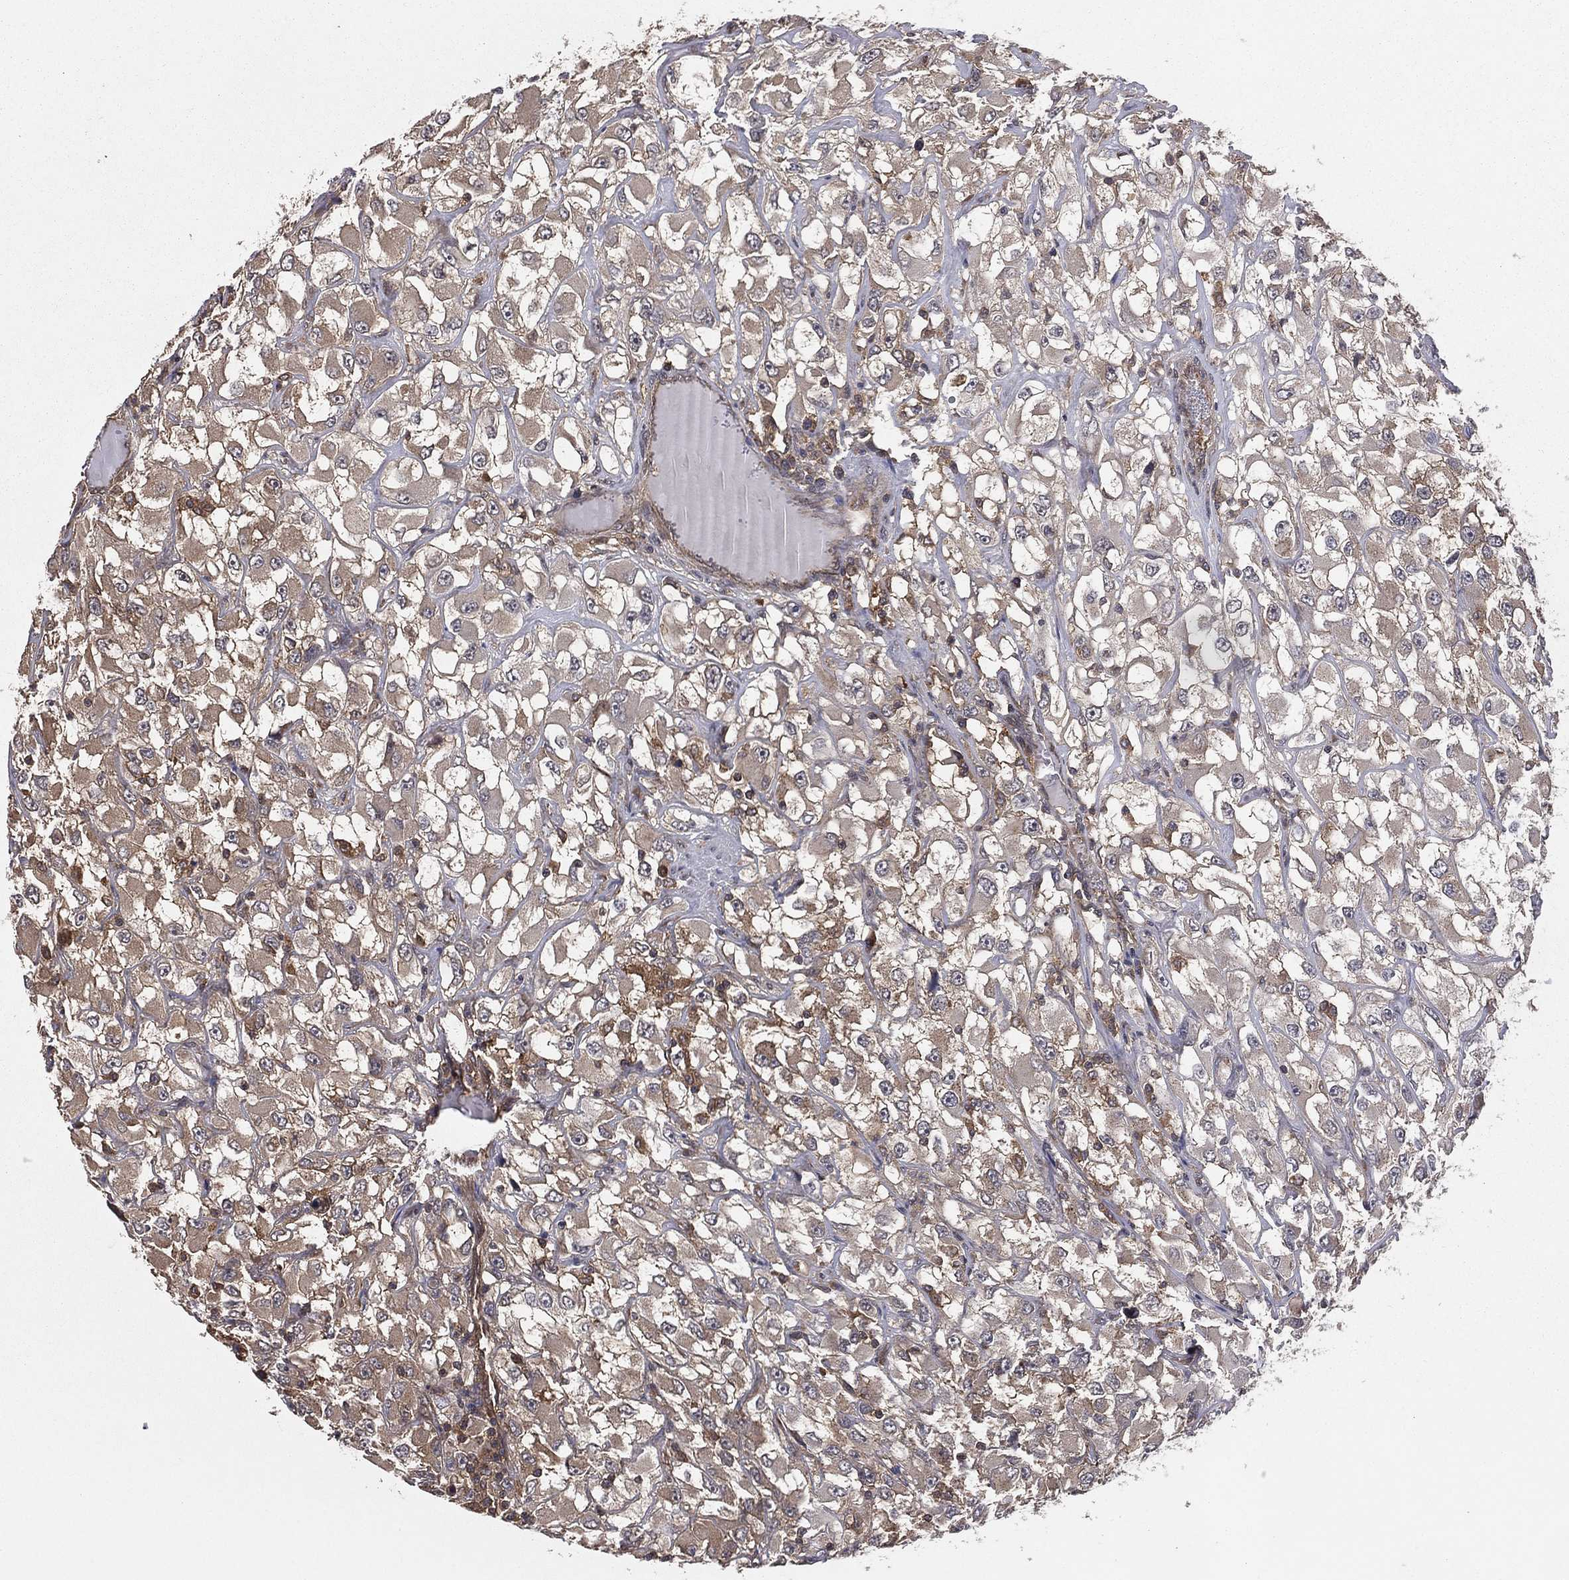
{"staining": {"intensity": "moderate", "quantity": "<25%", "location": "cytoplasmic/membranous"}, "tissue": "renal cancer", "cell_type": "Tumor cells", "image_type": "cancer", "snomed": [{"axis": "morphology", "description": "Adenocarcinoma, NOS"}, {"axis": "topography", "description": "Kidney"}], "caption": "This photomicrograph demonstrates renal cancer stained with immunohistochemistry (IHC) to label a protein in brown. The cytoplasmic/membranous of tumor cells show moderate positivity for the protein. Nuclei are counter-stained blue.", "gene": "CERT1", "patient": {"sex": "female", "age": 52}}